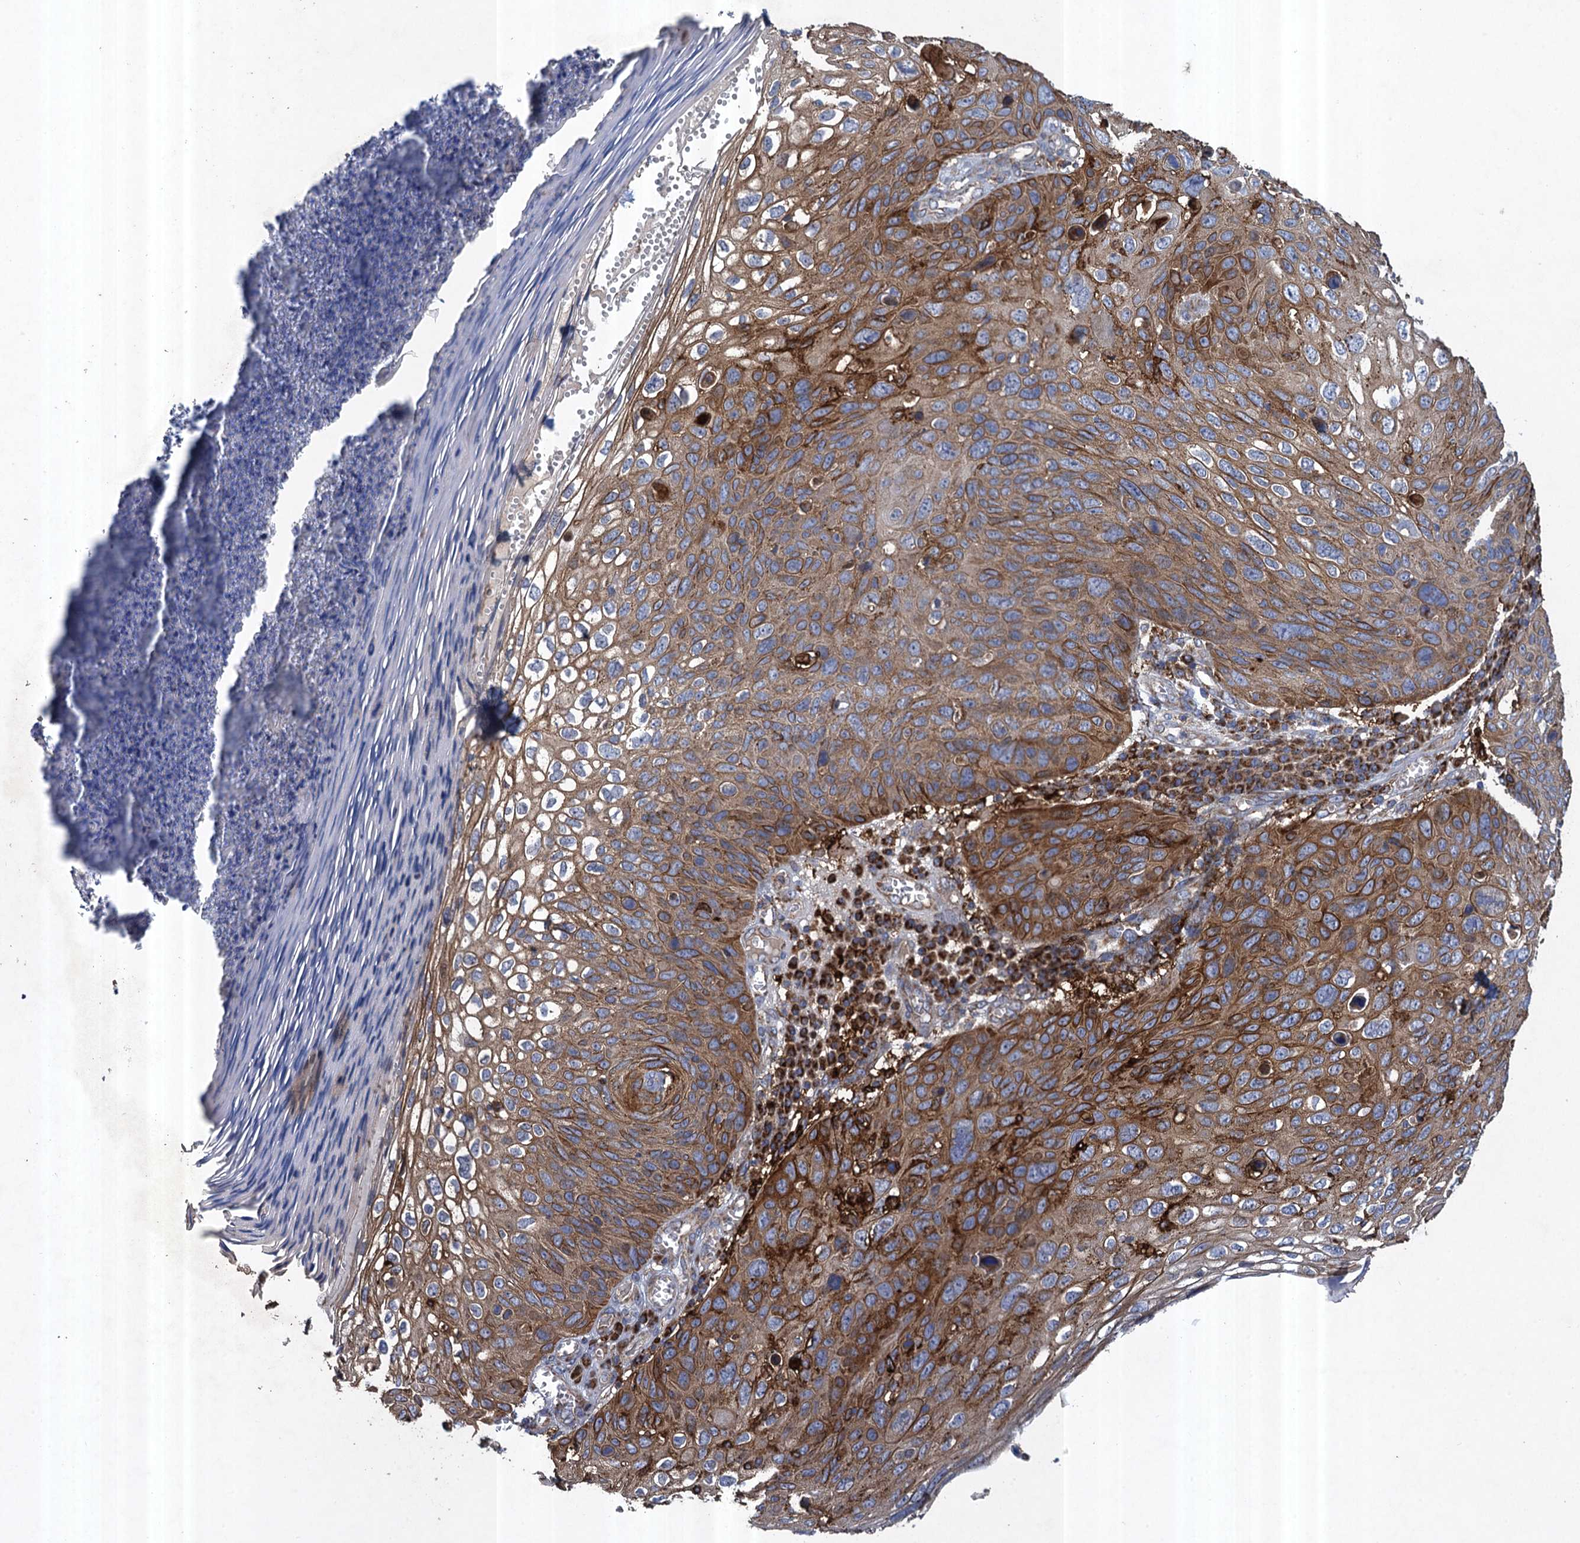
{"staining": {"intensity": "strong", "quantity": "25%-75%", "location": "cytoplasmic/membranous"}, "tissue": "skin cancer", "cell_type": "Tumor cells", "image_type": "cancer", "snomed": [{"axis": "morphology", "description": "Squamous cell carcinoma, NOS"}, {"axis": "topography", "description": "Skin"}], "caption": "IHC staining of skin cancer, which demonstrates high levels of strong cytoplasmic/membranous positivity in about 25%-75% of tumor cells indicating strong cytoplasmic/membranous protein staining. The staining was performed using DAB (brown) for protein detection and nuclei were counterstained in hematoxylin (blue).", "gene": "TXNDC11", "patient": {"sex": "female", "age": 90}}